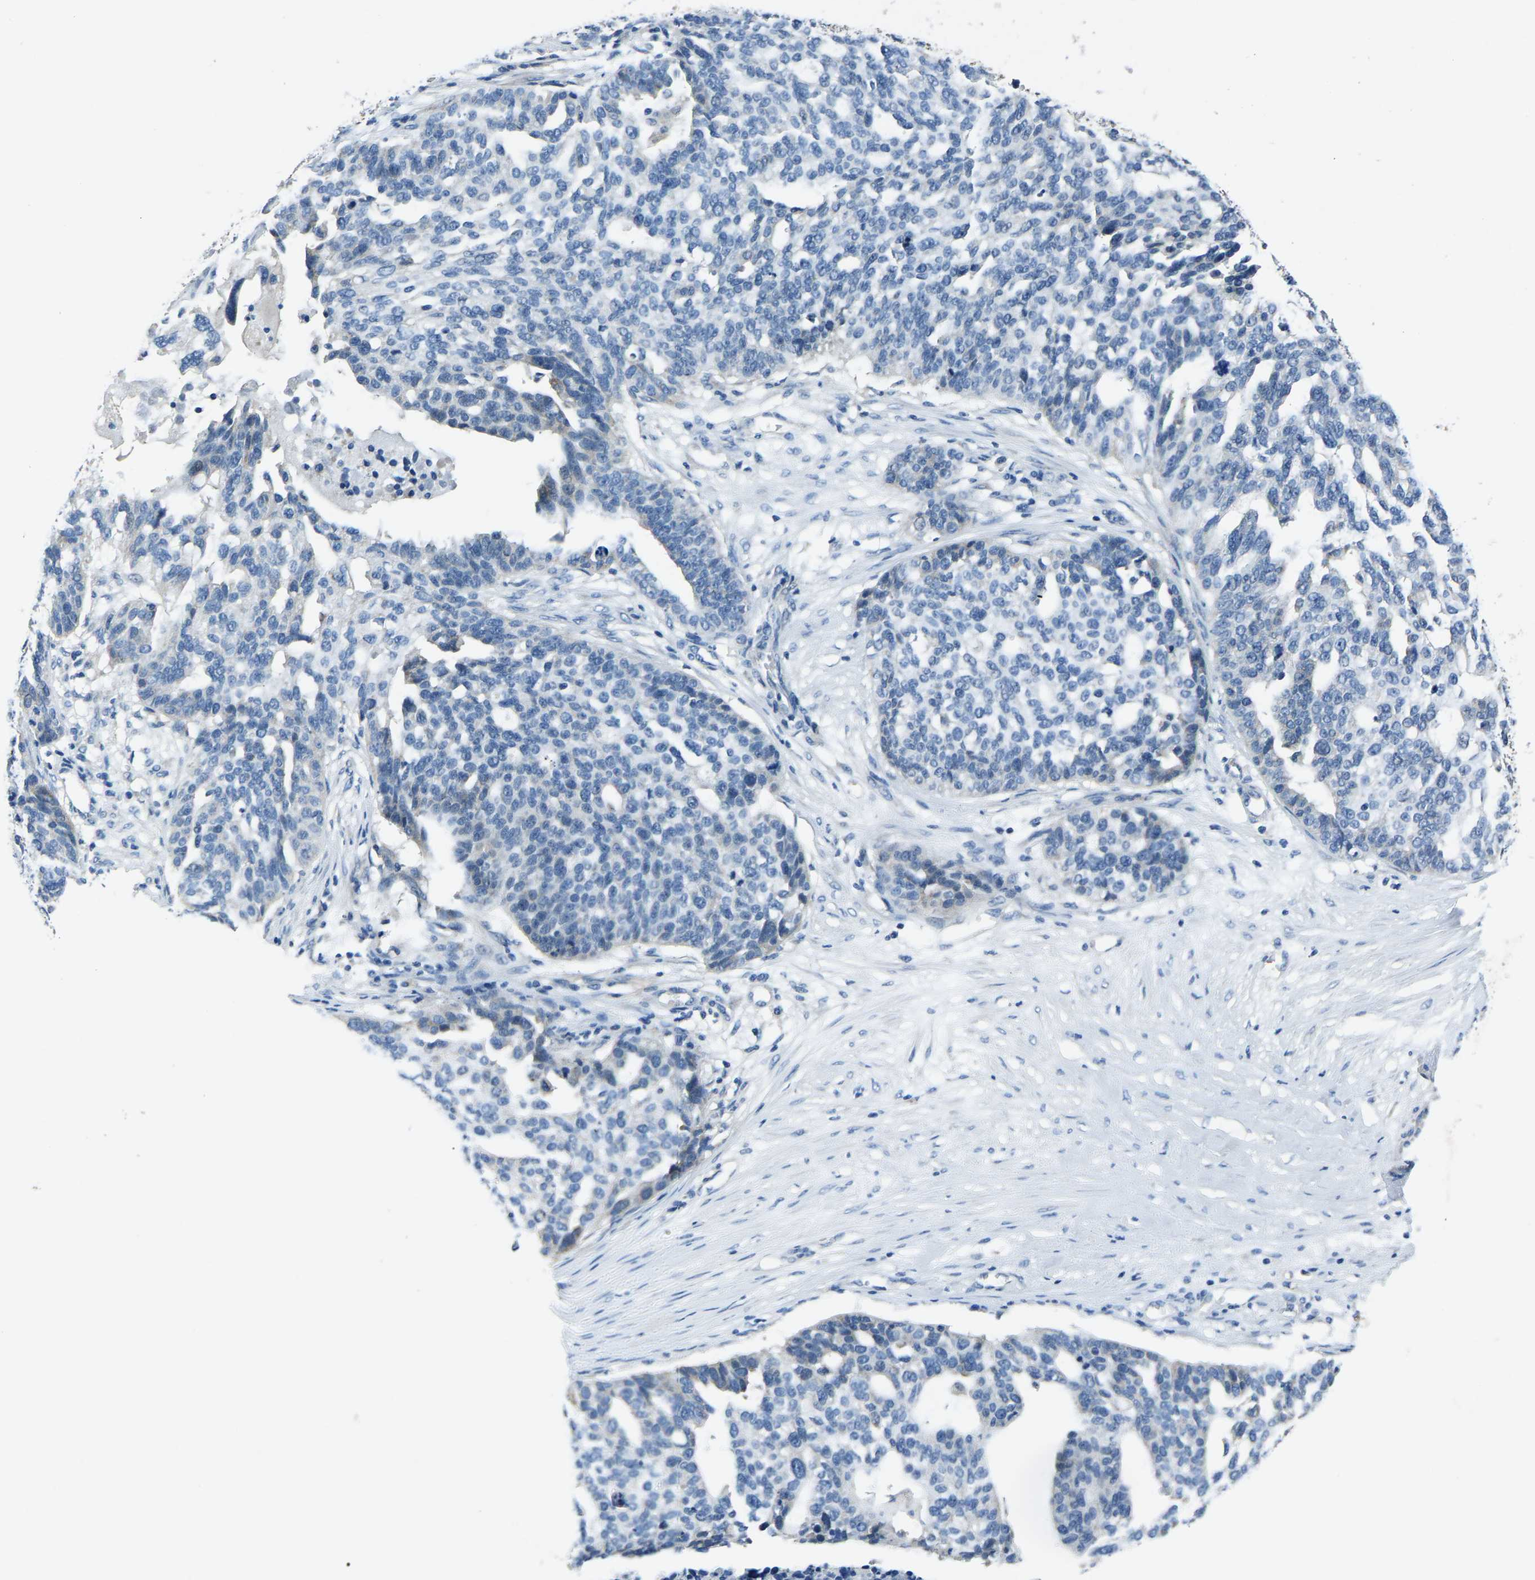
{"staining": {"intensity": "negative", "quantity": "none", "location": "none"}, "tissue": "ovarian cancer", "cell_type": "Tumor cells", "image_type": "cancer", "snomed": [{"axis": "morphology", "description": "Cystadenocarcinoma, serous, NOS"}, {"axis": "topography", "description": "Ovary"}], "caption": "High power microscopy micrograph of an immunohistochemistry (IHC) photomicrograph of ovarian cancer (serous cystadenocarcinoma), revealing no significant staining in tumor cells.", "gene": "ADAM2", "patient": {"sex": "female", "age": 59}}